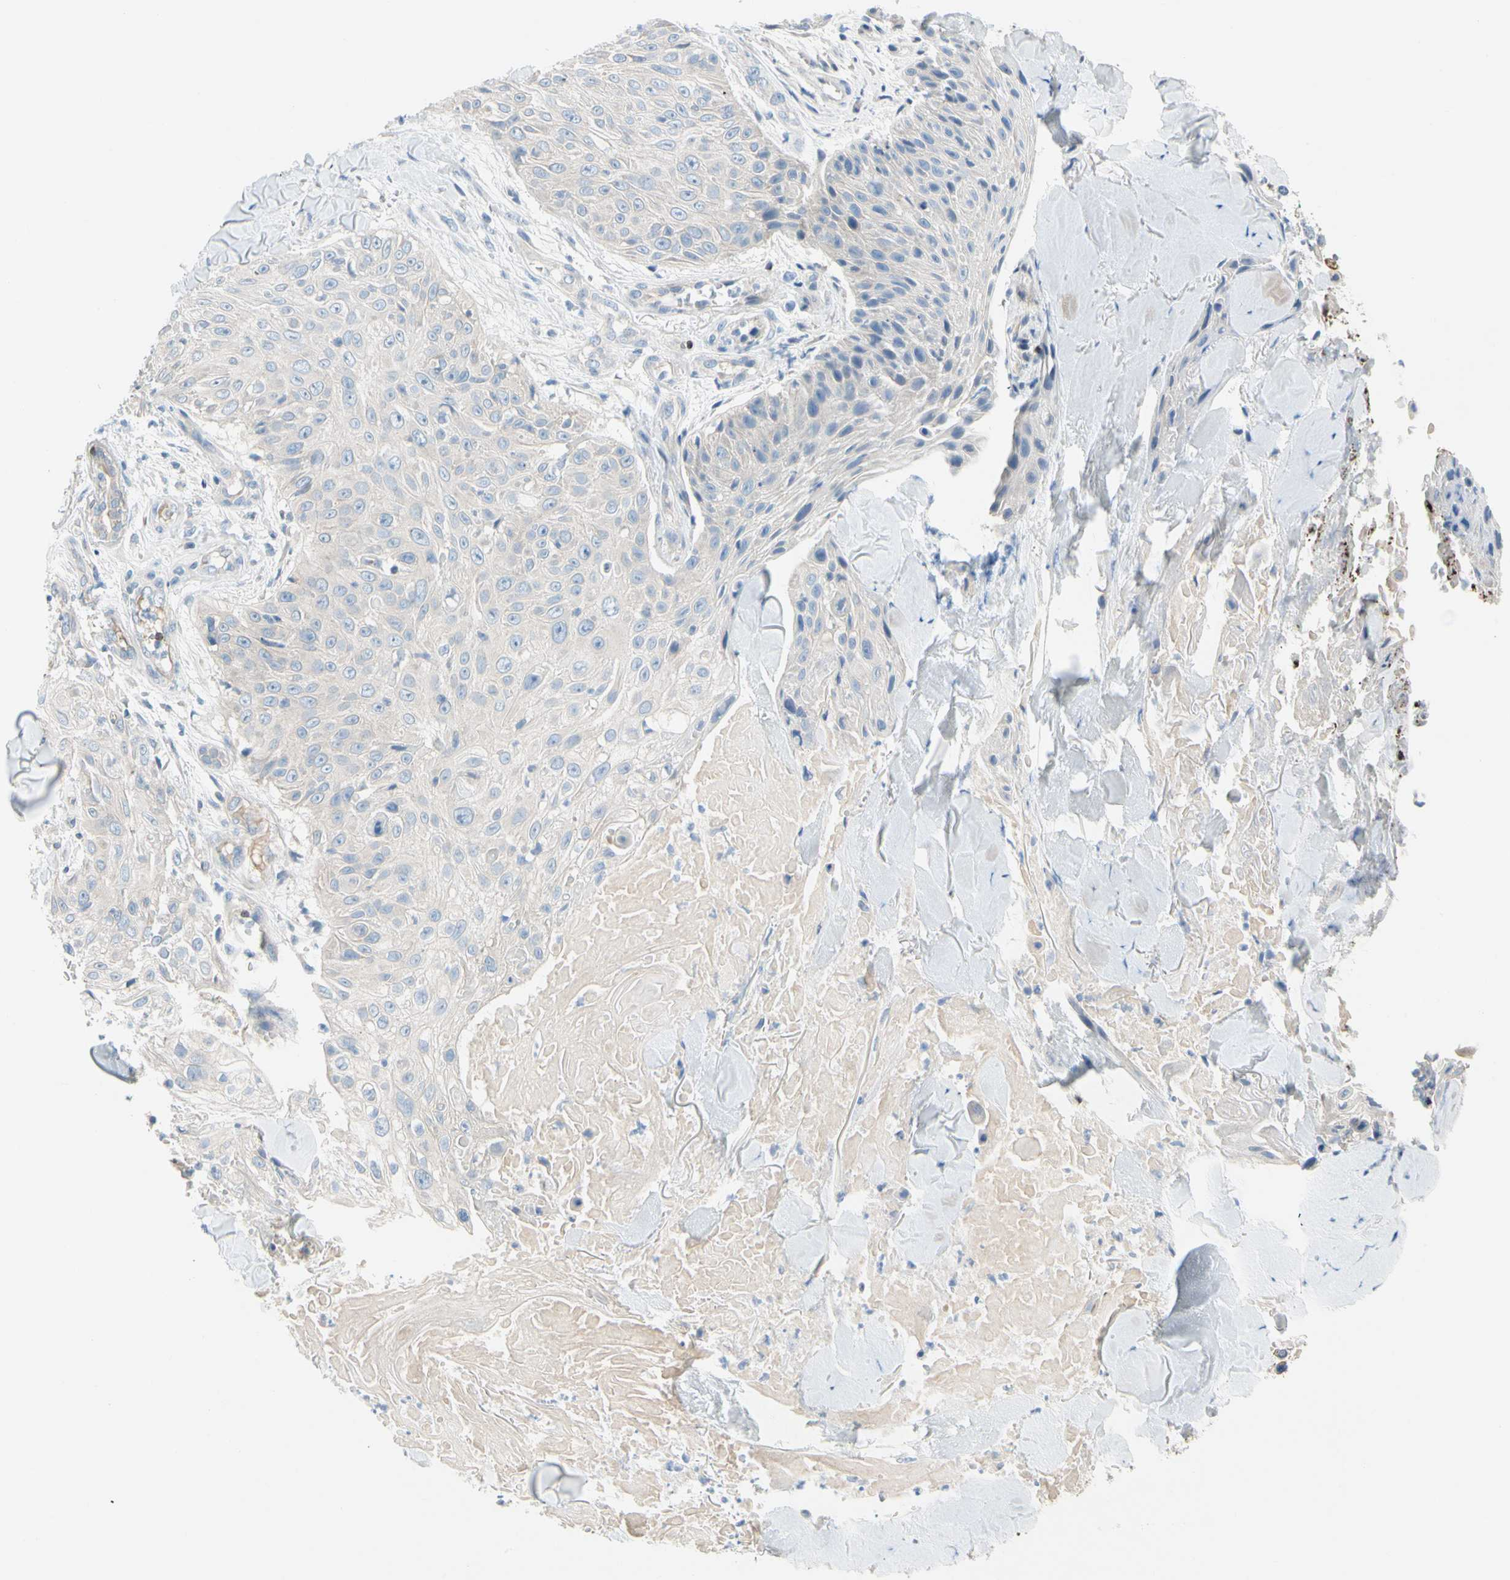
{"staining": {"intensity": "negative", "quantity": "none", "location": "none"}, "tissue": "skin cancer", "cell_type": "Tumor cells", "image_type": "cancer", "snomed": [{"axis": "morphology", "description": "Squamous cell carcinoma, NOS"}, {"axis": "topography", "description": "Skin"}], "caption": "The micrograph displays no significant staining in tumor cells of skin cancer (squamous cell carcinoma).", "gene": "ZNF132", "patient": {"sex": "male", "age": 86}}